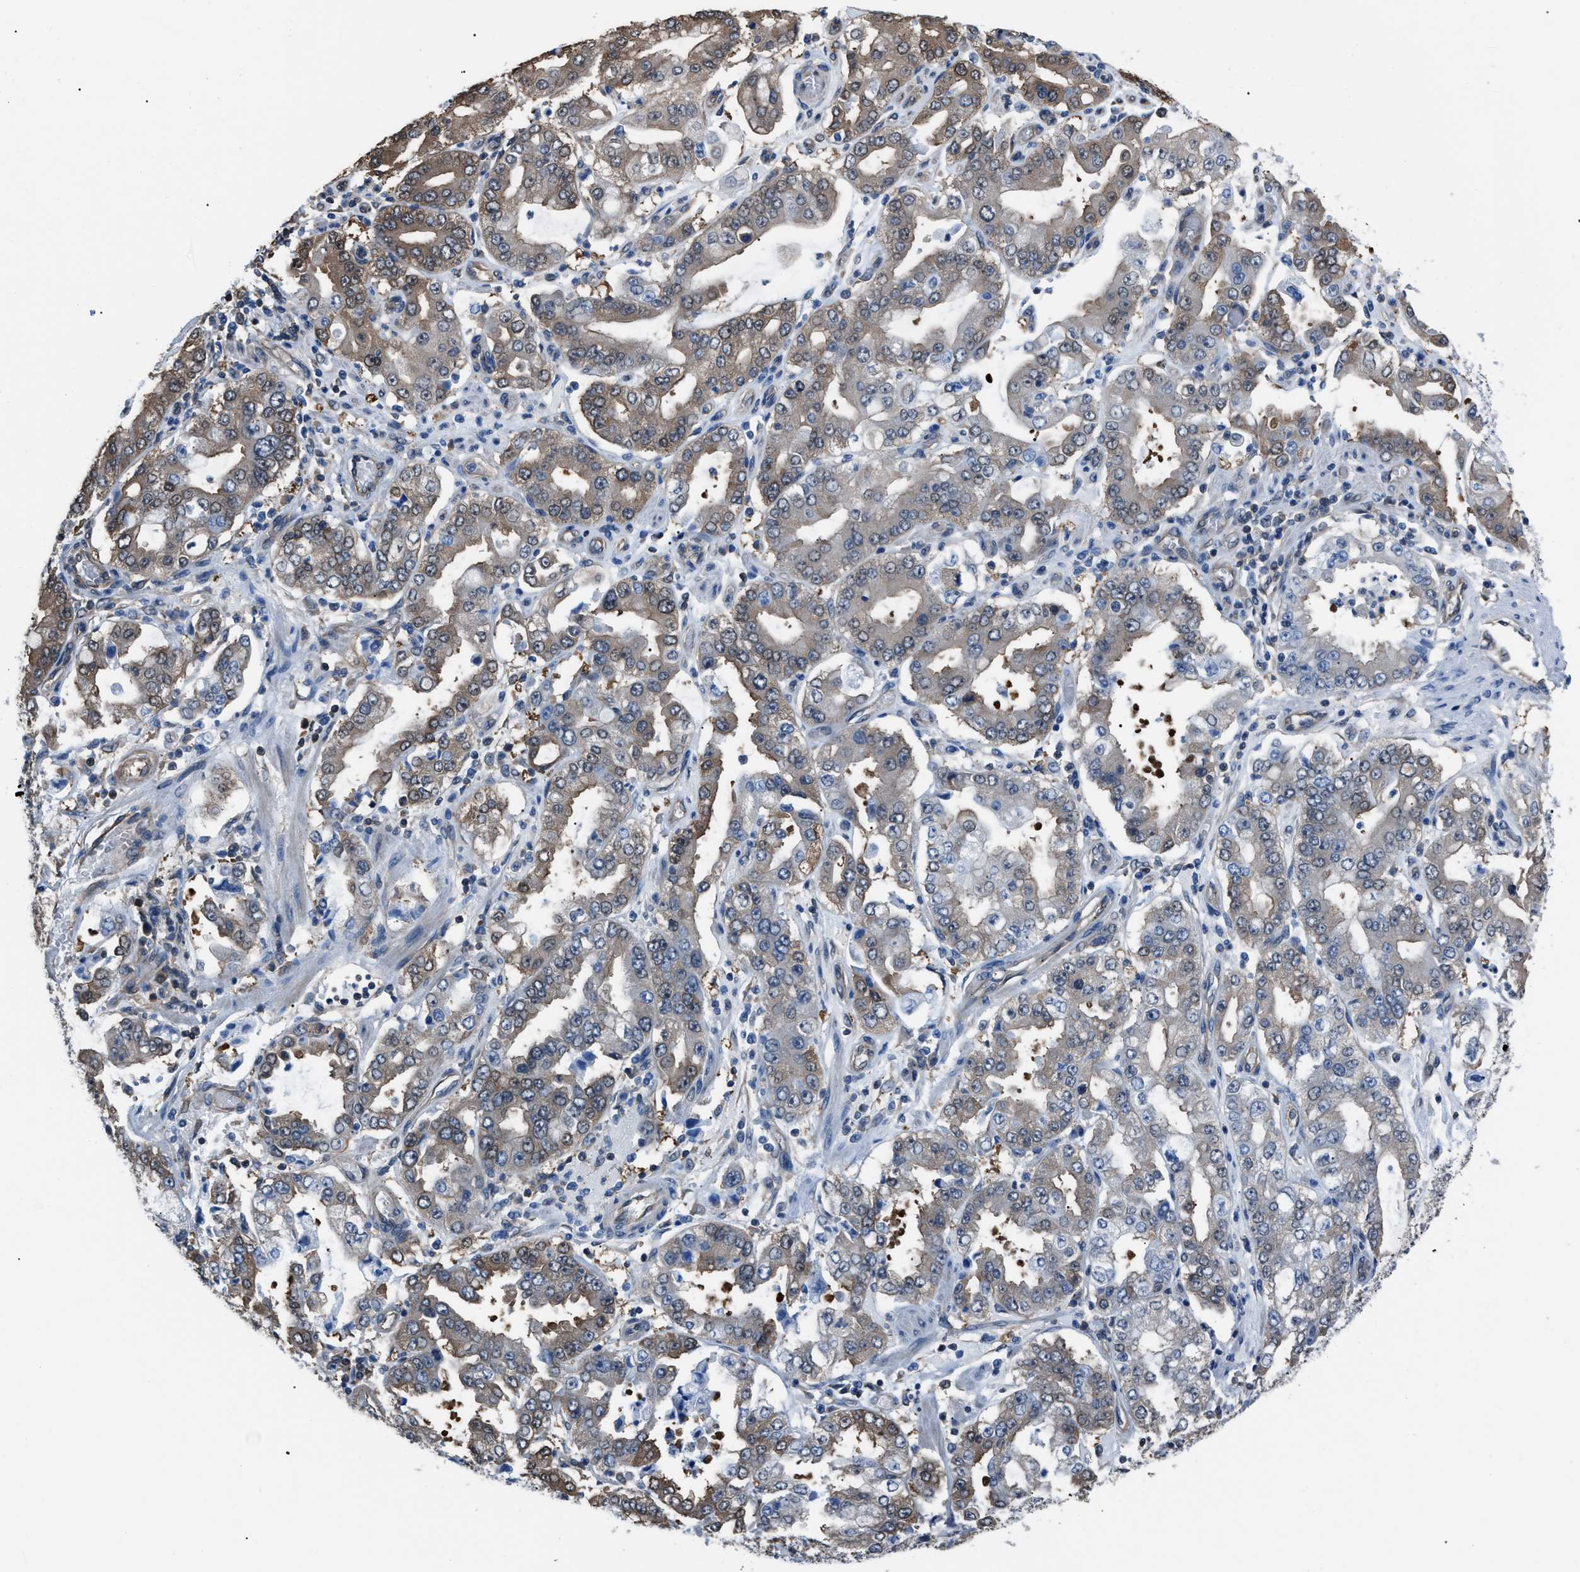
{"staining": {"intensity": "moderate", "quantity": "25%-75%", "location": "cytoplasmic/membranous"}, "tissue": "stomach cancer", "cell_type": "Tumor cells", "image_type": "cancer", "snomed": [{"axis": "morphology", "description": "Adenocarcinoma, NOS"}, {"axis": "topography", "description": "Stomach"}], "caption": "An immunohistochemistry (IHC) micrograph of tumor tissue is shown. Protein staining in brown labels moderate cytoplasmic/membranous positivity in adenocarcinoma (stomach) within tumor cells.", "gene": "PDCD5", "patient": {"sex": "male", "age": 76}}